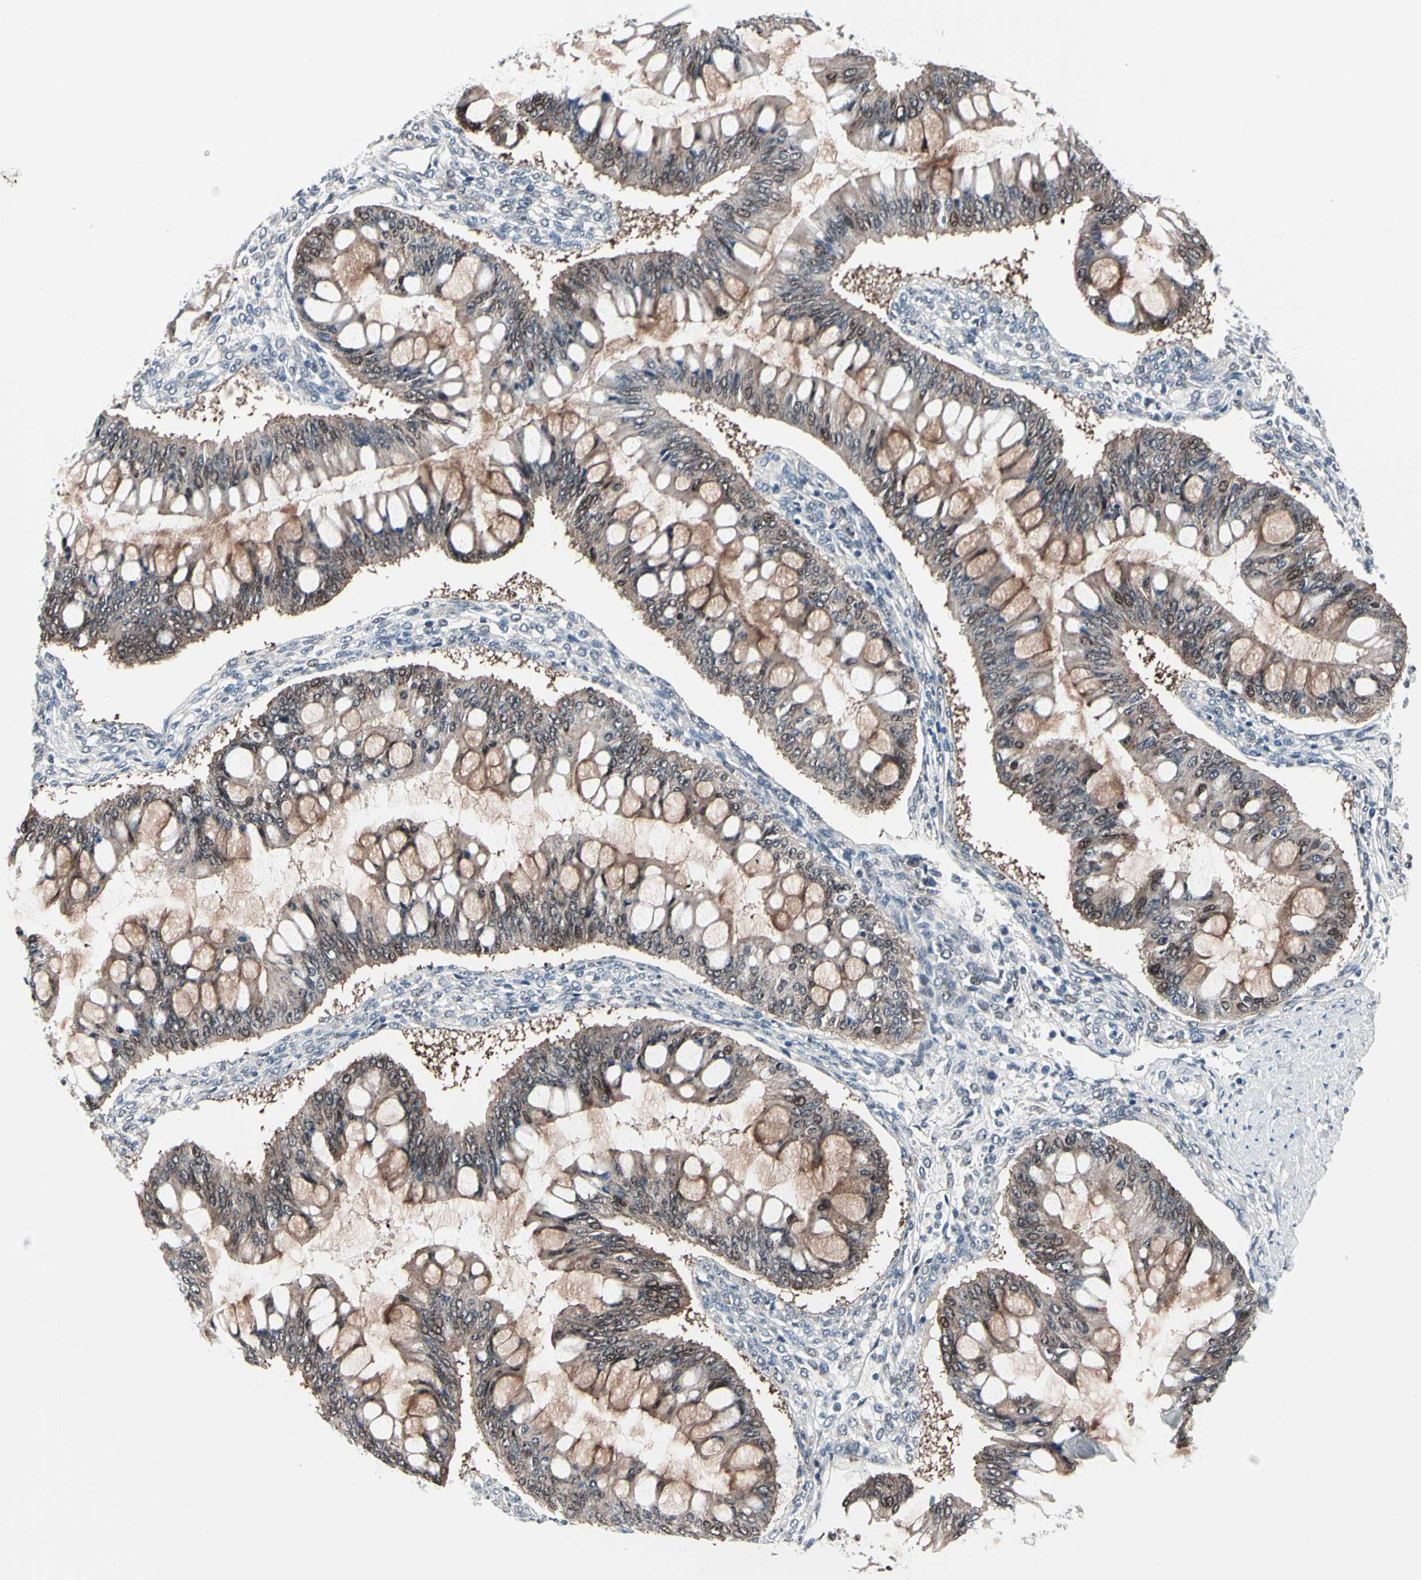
{"staining": {"intensity": "moderate", "quantity": "25%-75%", "location": "cytoplasmic/membranous"}, "tissue": "ovarian cancer", "cell_type": "Tumor cells", "image_type": "cancer", "snomed": [{"axis": "morphology", "description": "Cystadenocarcinoma, mucinous, NOS"}, {"axis": "topography", "description": "Ovary"}], "caption": "Protein expression analysis of human ovarian cancer reveals moderate cytoplasmic/membranous expression in about 25%-75% of tumor cells.", "gene": "TXN", "patient": {"sex": "female", "age": 73}}